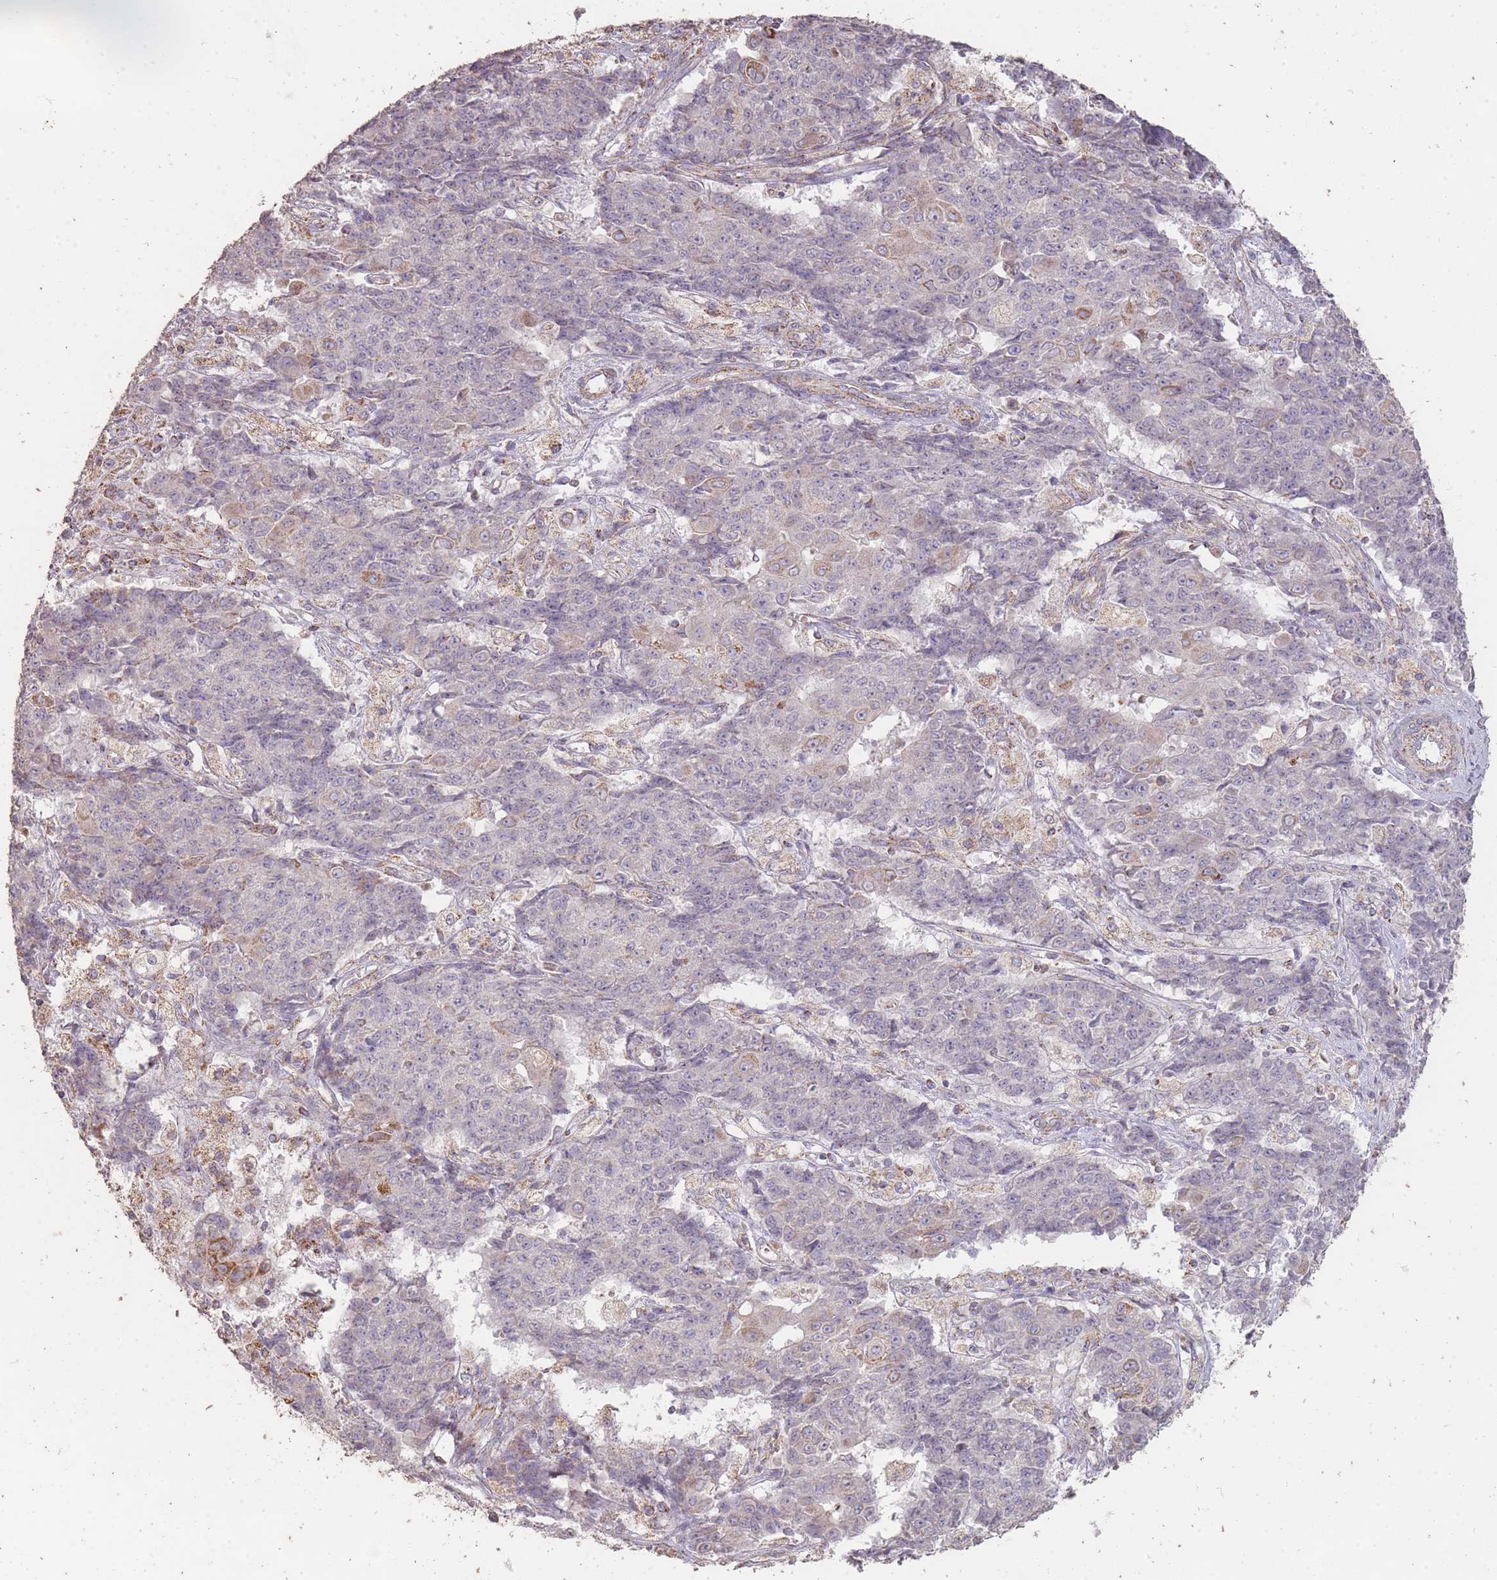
{"staining": {"intensity": "negative", "quantity": "none", "location": "none"}, "tissue": "ovarian cancer", "cell_type": "Tumor cells", "image_type": "cancer", "snomed": [{"axis": "morphology", "description": "Carcinoma, endometroid"}, {"axis": "topography", "description": "Ovary"}], "caption": "This image is of ovarian cancer stained with IHC to label a protein in brown with the nuclei are counter-stained blue. There is no positivity in tumor cells.", "gene": "CNOT8", "patient": {"sex": "female", "age": 42}}